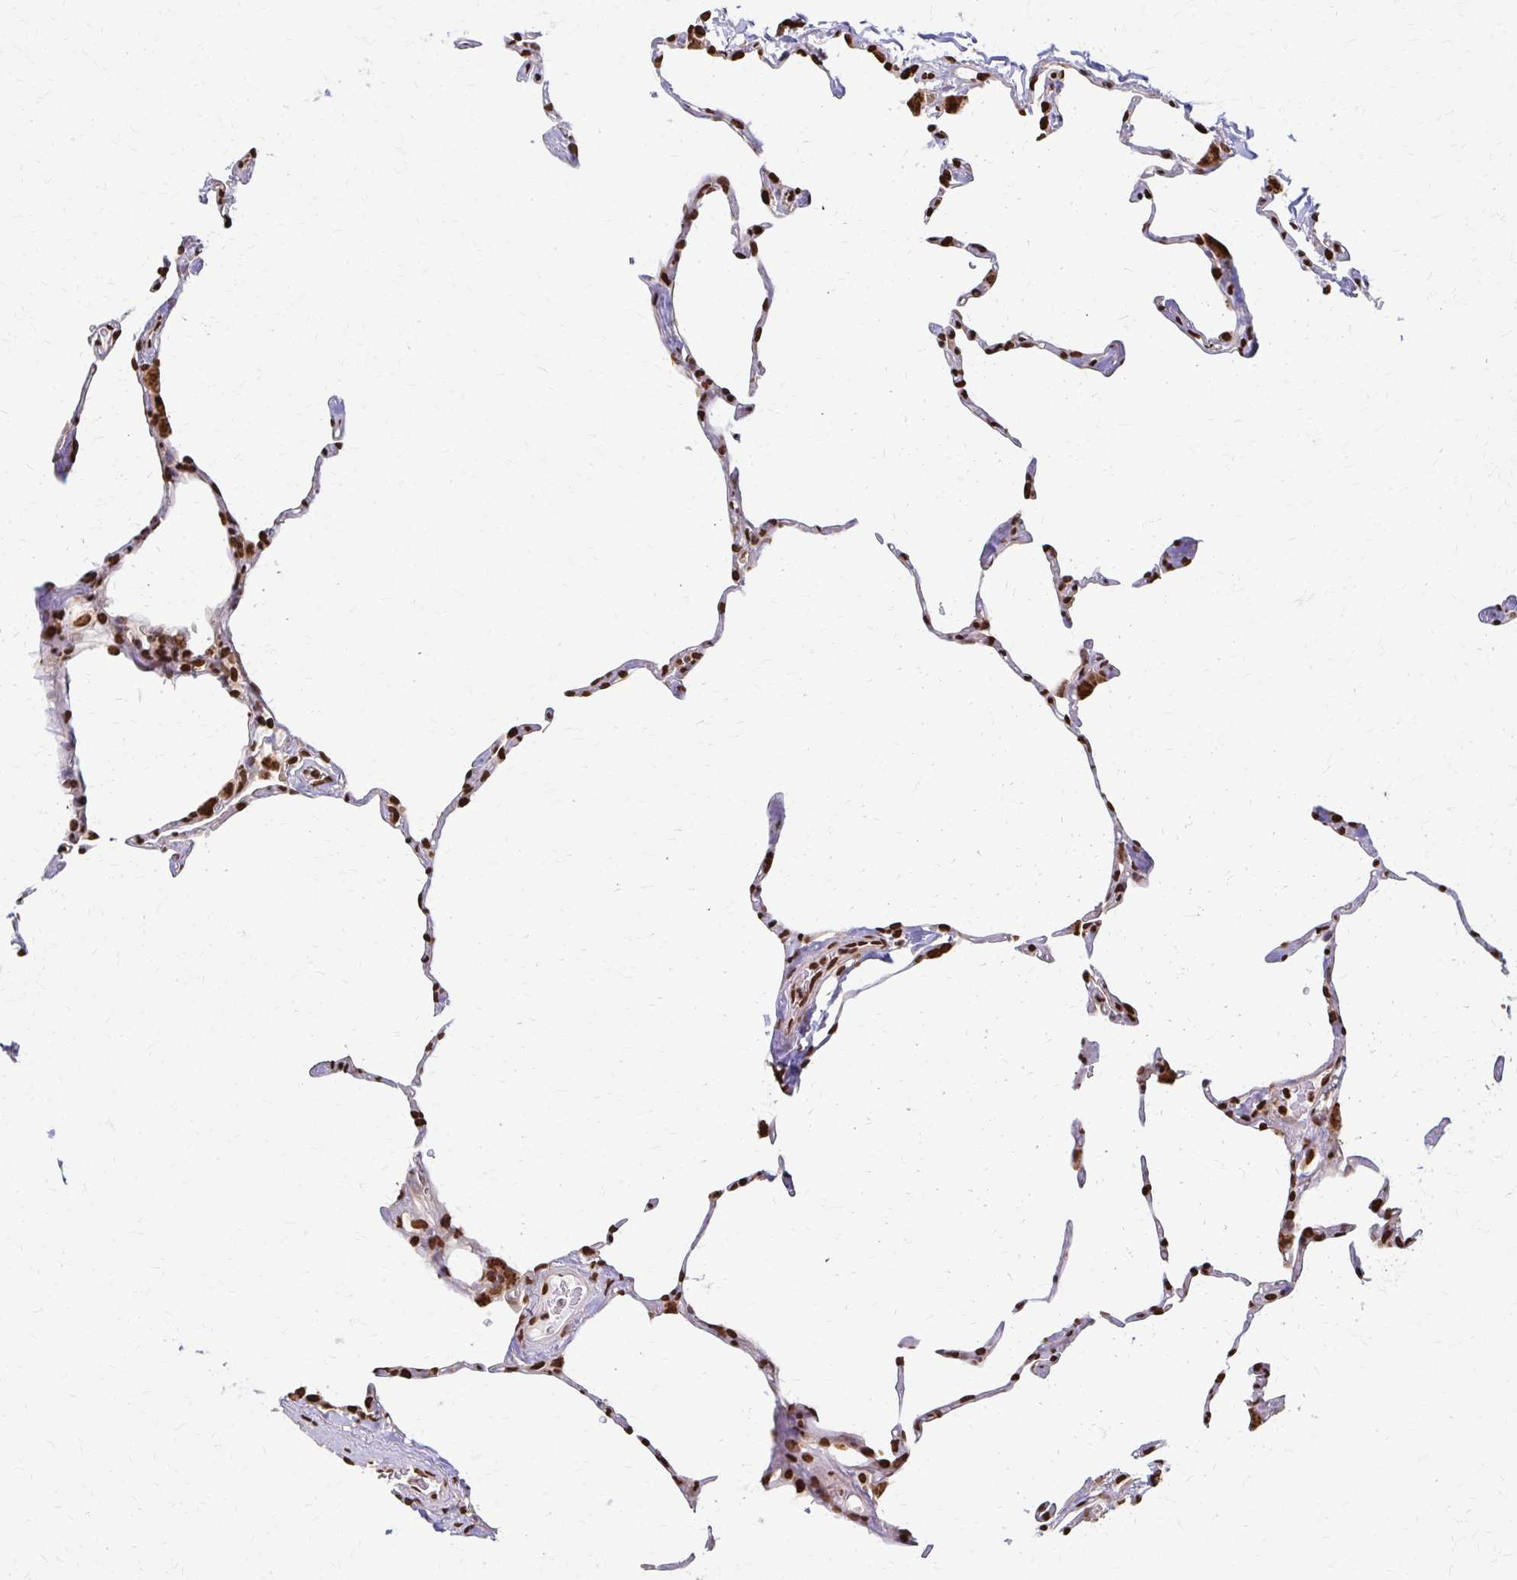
{"staining": {"intensity": "strong", "quantity": ">75%", "location": "nuclear"}, "tissue": "lung", "cell_type": "Alveolar cells", "image_type": "normal", "snomed": [{"axis": "morphology", "description": "Normal tissue, NOS"}, {"axis": "topography", "description": "Lung"}], "caption": "IHC (DAB) staining of normal lung reveals strong nuclear protein staining in about >75% of alveolar cells. (brown staining indicates protein expression, while blue staining denotes nuclei).", "gene": "PSMD7", "patient": {"sex": "male", "age": 65}}